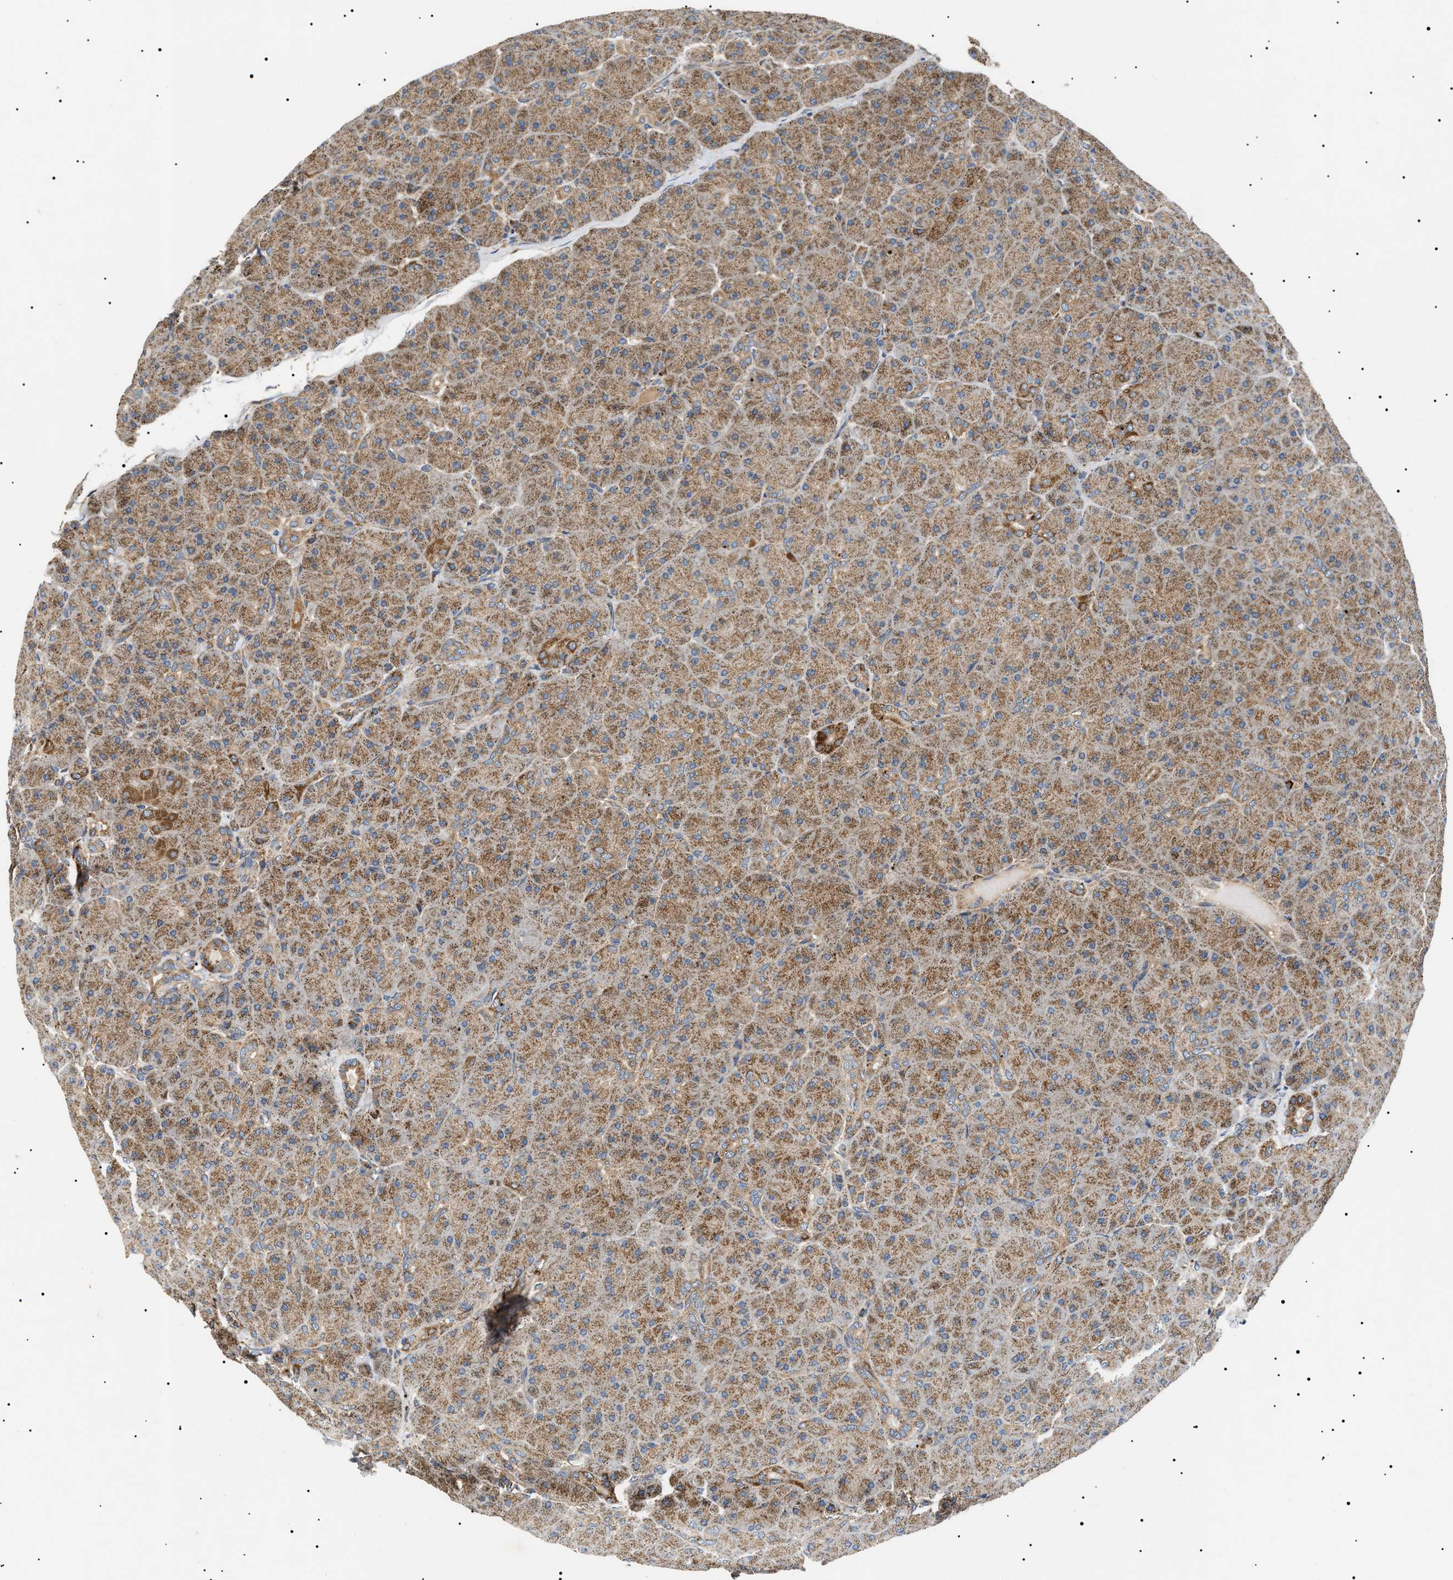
{"staining": {"intensity": "moderate", "quantity": ">75%", "location": "cytoplasmic/membranous"}, "tissue": "pancreas", "cell_type": "Exocrine glandular cells", "image_type": "normal", "snomed": [{"axis": "morphology", "description": "Normal tissue, NOS"}, {"axis": "topography", "description": "Pancreas"}], "caption": "Immunohistochemistry (DAB (3,3'-diaminobenzidine)) staining of normal pancreas reveals moderate cytoplasmic/membranous protein expression in approximately >75% of exocrine glandular cells.", "gene": "OXSM", "patient": {"sex": "male", "age": 66}}